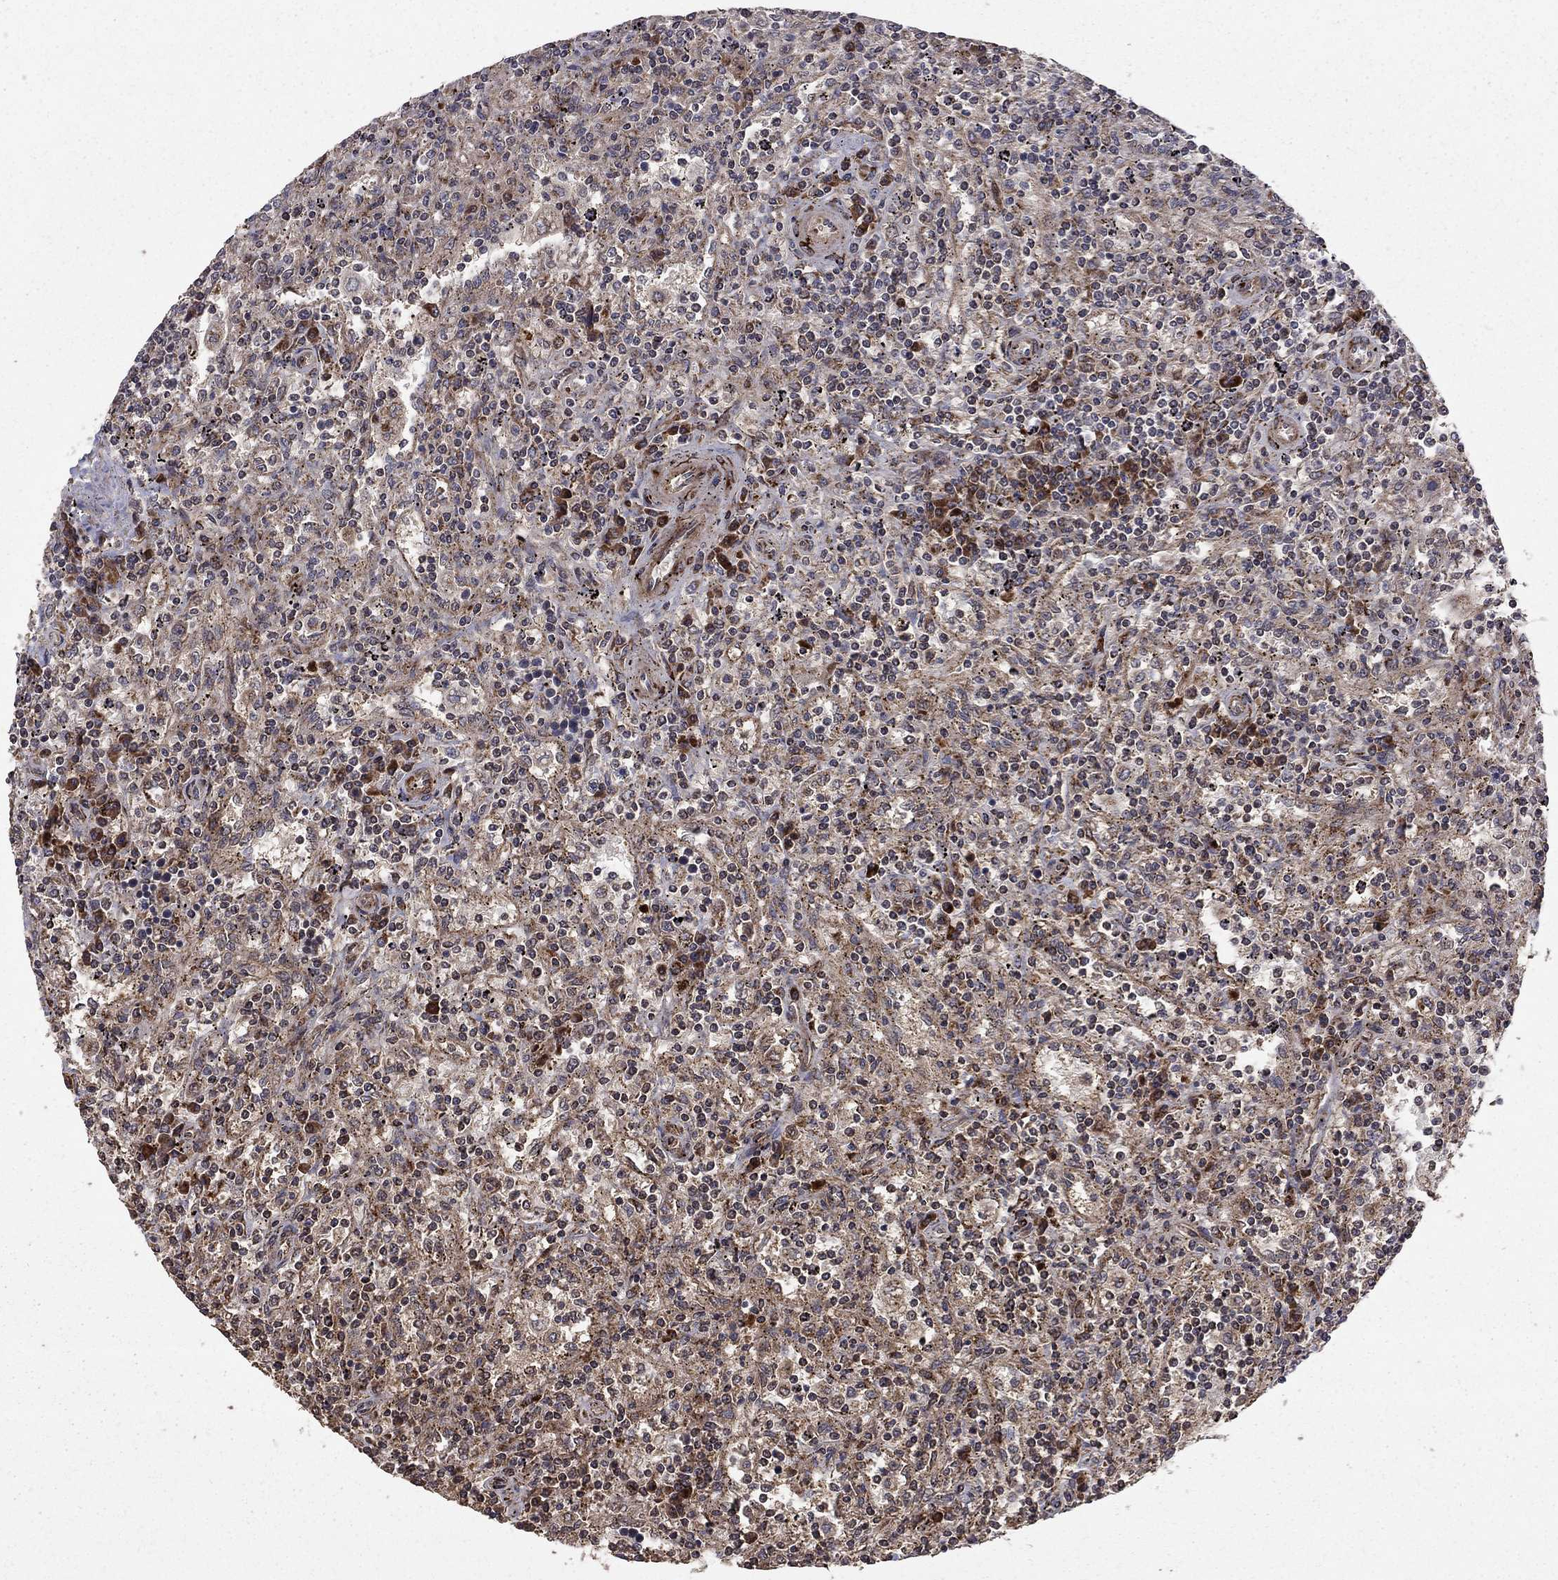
{"staining": {"intensity": "weak", "quantity": "25%-75%", "location": "cytoplasmic/membranous"}, "tissue": "lymphoma", "cell_type": "Tumor cells", "image_type": "cancer", "snomed": [{"axis": "morphology", "description": "Malignant lymphoma, non-Hodgkin's type, Low grade"}, {"axis": "topography", "description": "Spleen"}], "caption": "Malignant lymphoma, non-Hodgkin's type (low-grade) tissue exhibits weak cytoplasmic/membranous expression in about 25%-75% of tumor cells, visualized by immunohistochemistry.", "gene": "COL18A1", "patient": {"sex": "male", "age": 62}}